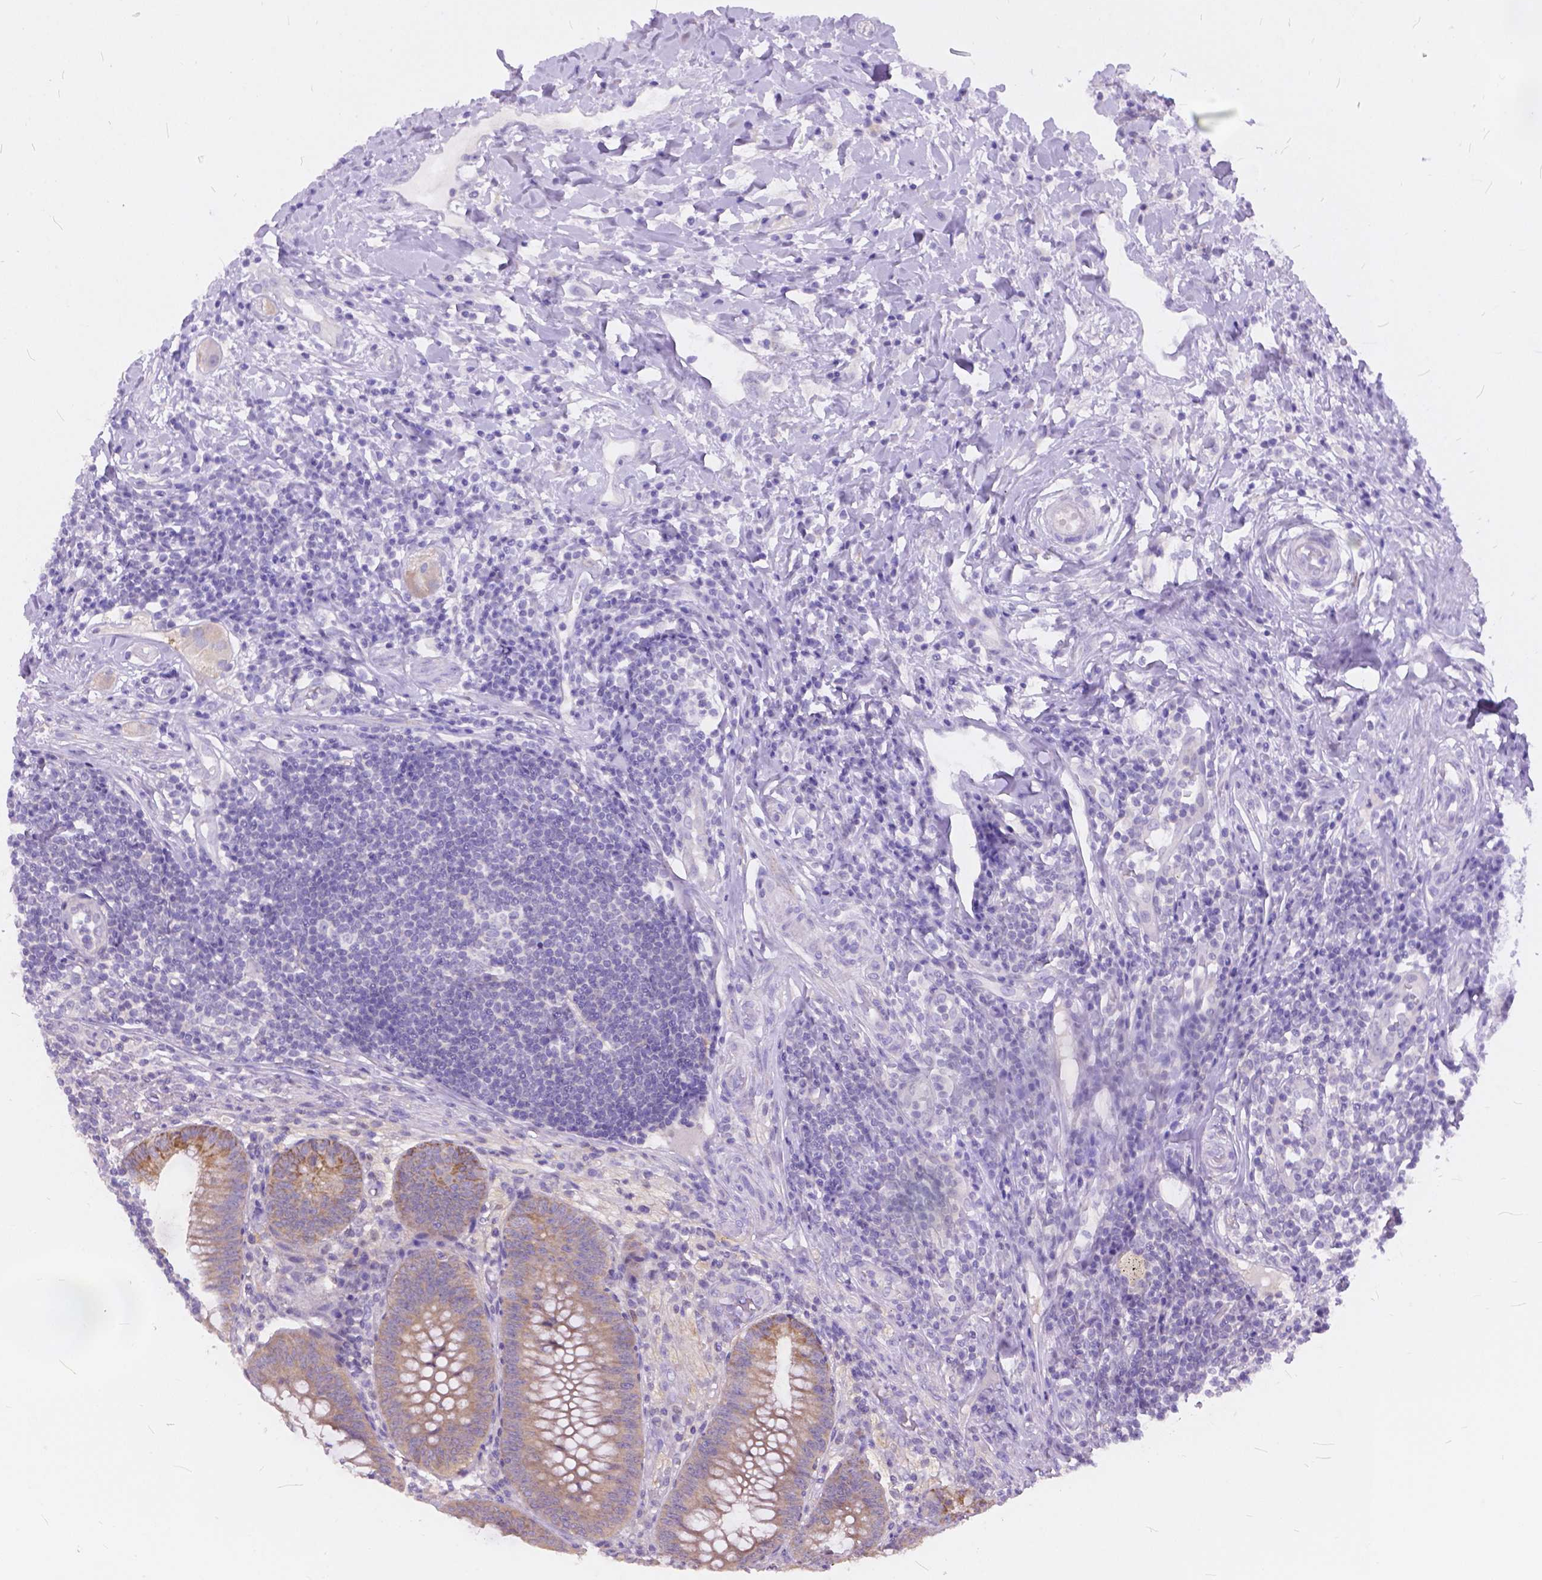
{"staining": {"intensity": "moderate", "quantity": "<25%", "location": "cytoplasmic/membranous"}, "tissue": "appendix", "cell_type": "Glandular cells", "image_type": "normal", "snomed": [{"axis": "morphology", "description": "Normal tissue, NOS"}, {"axis": "morphology", "description": "Inflammation, NOS"}, {"axis": "topography", "description": "Appendix"}], "caption": "Protein expression analysis of normal human appendix reveals moderate cytoplasmic/membranous staining in about <25% of glandular cells.", "gene": "PEX11G", "patient": {"sex": "male", "age": 16}}